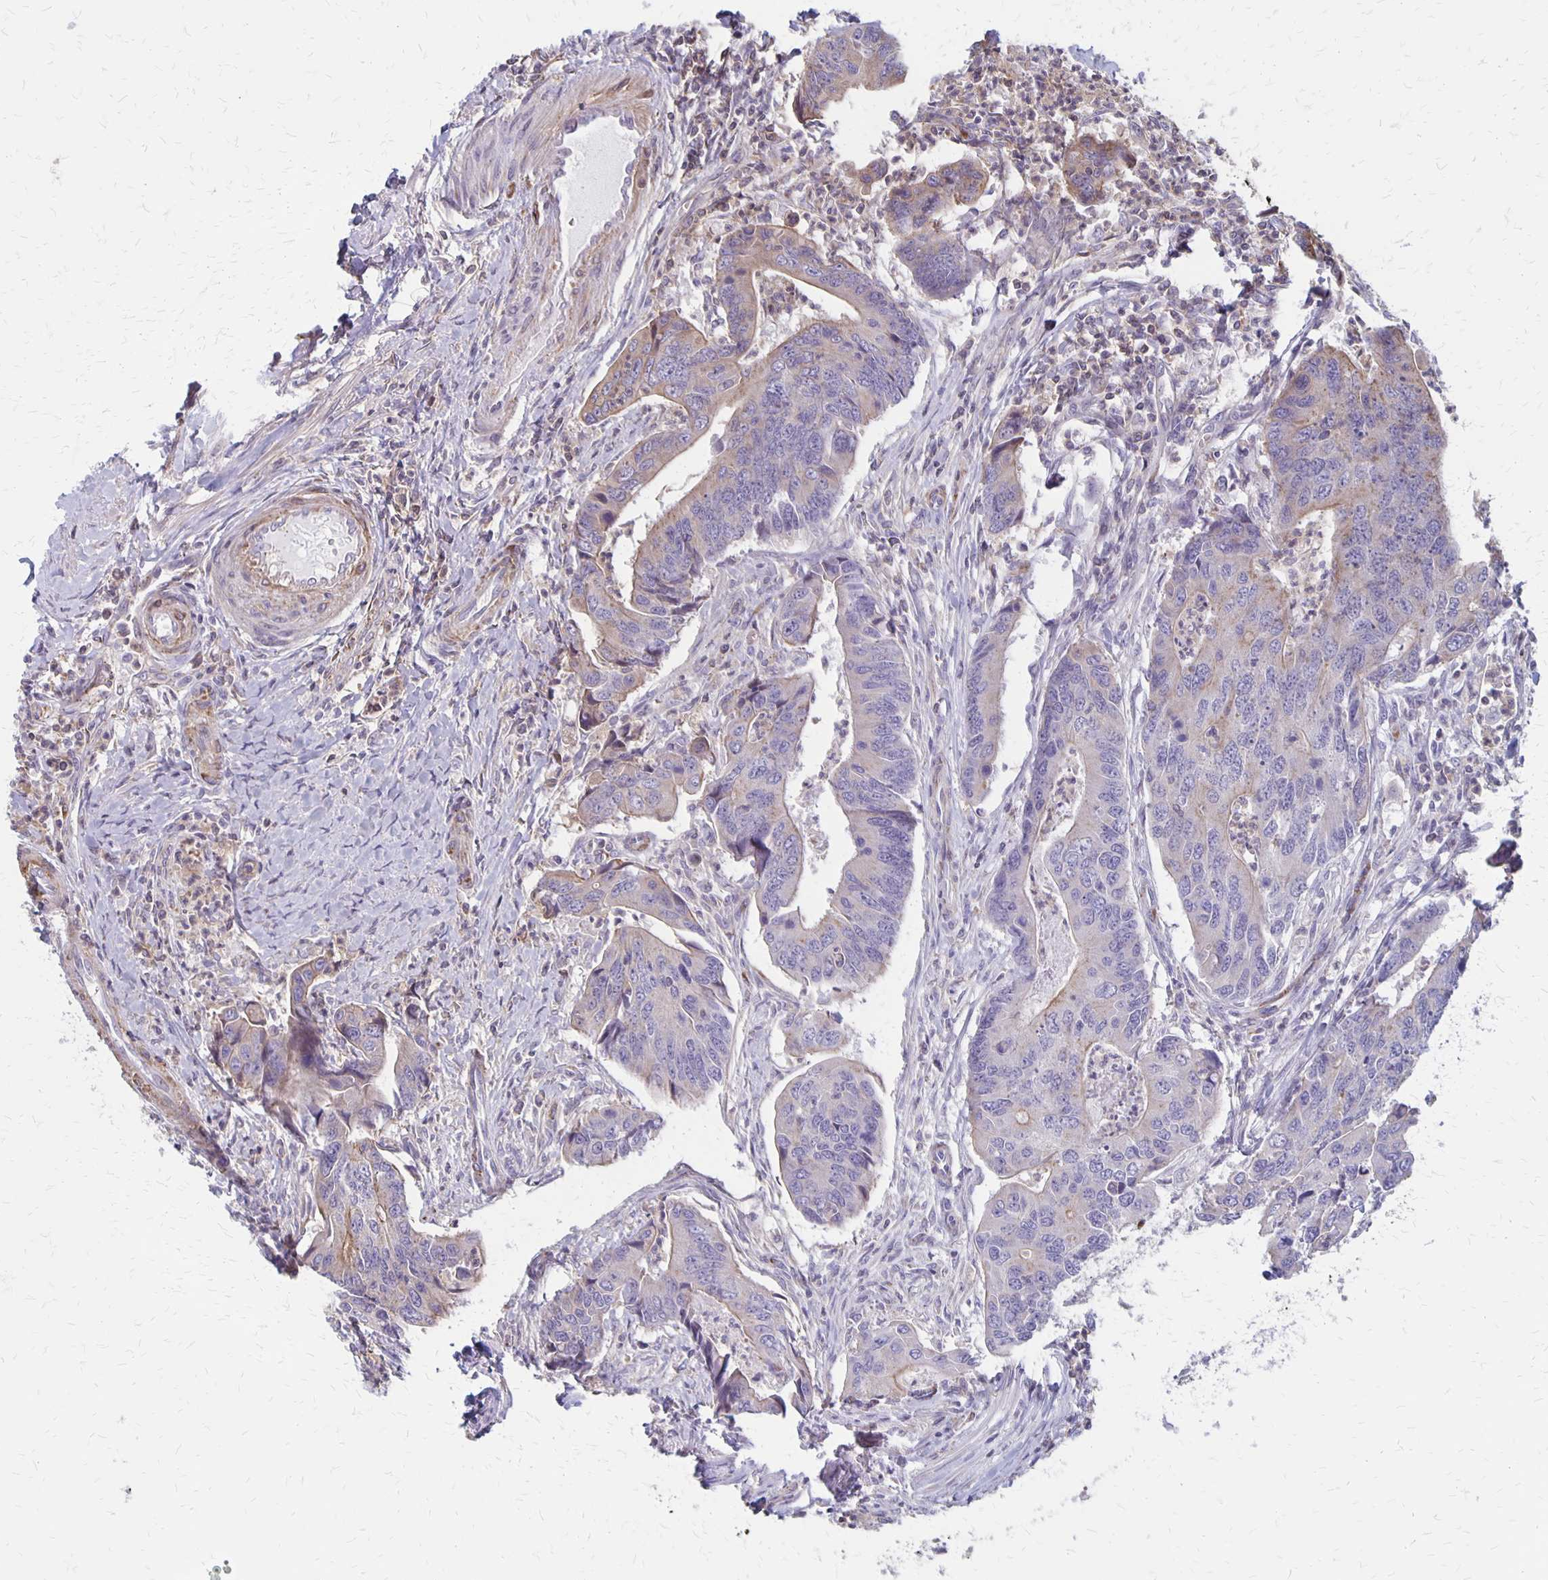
{"staining": {"intensity": "moderate", "quantity": "<25%", "location": "cytoplasmic/membranous"}, "tissue": "colorectal cancer", "cell_type": "Tumor cells", "image_type": "cancer", "snomed": [{"axis": "morphology", "description": "Adenocarcinoma, NOS"}, {"axis": "topography", "description": "Colon"}], "caption": "Colorectal cancer (adenocarcinoma) tissue shows moderate cytoplasmic/membranous staining in approximately <25% of tumor cells, visualized by immunohistochemistry.", "gene": "SEPTIN5", "patient": {"sex": "female", "age": 67}}